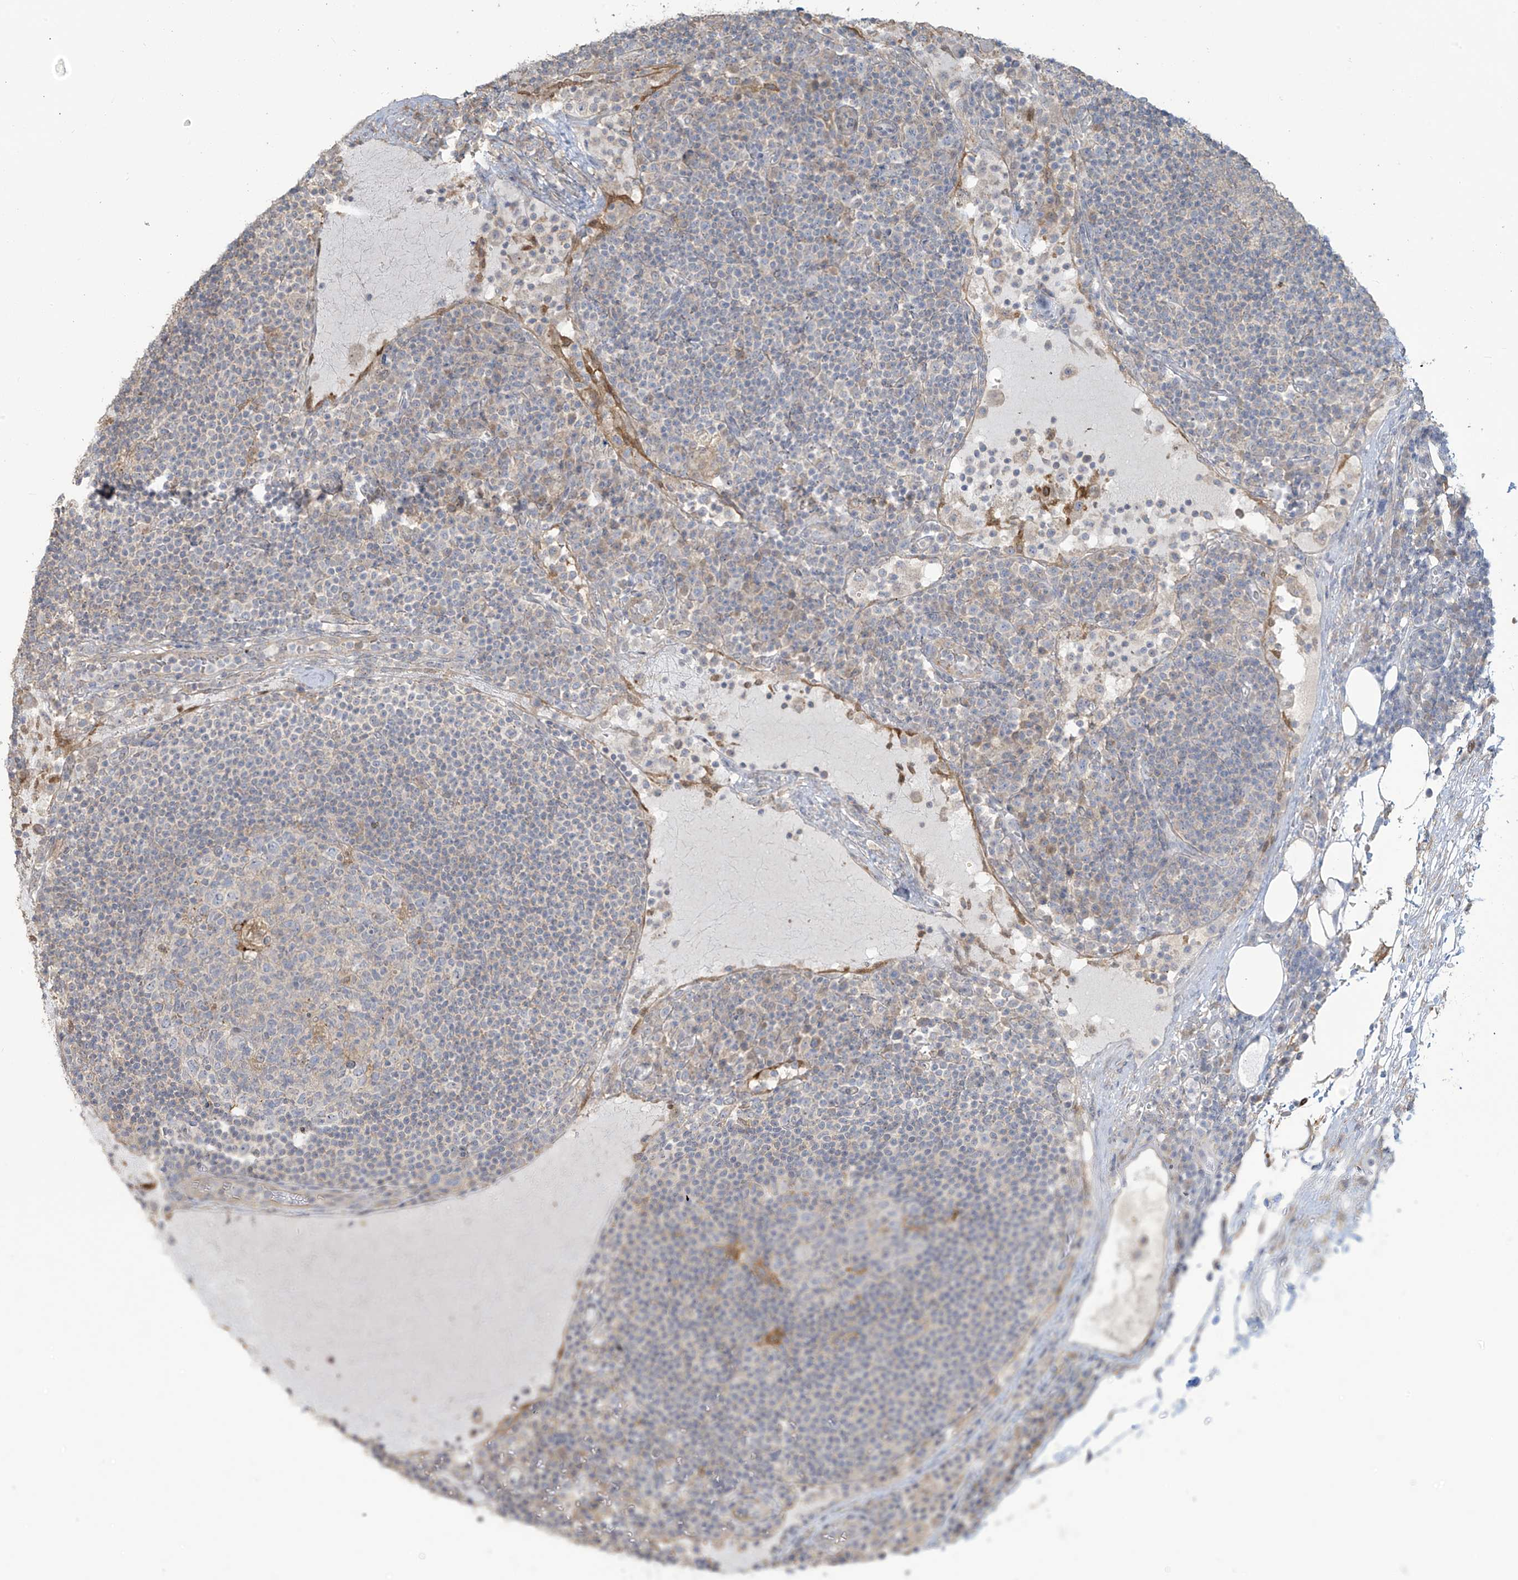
{"staining": {"intensity": "negative", "quantity": "none", "location": "none"}, "tissue": "lymph node", "cell_type": "Germinal center cells", "image_type": "normal", "snomed": [{"axis": "morphology", "description": "Normal tissue, NOS"}, {"axis": "topography", "description": "Lymph node"}], "caption": "Protein analysis of normal lymph node demonstrates no significant expression in germinal center cells. (DAB IHC visualized using brightfield microscopy, high magnification).", "gene": "TAGAP", "patient": {"sex": "female", "age": 53}}